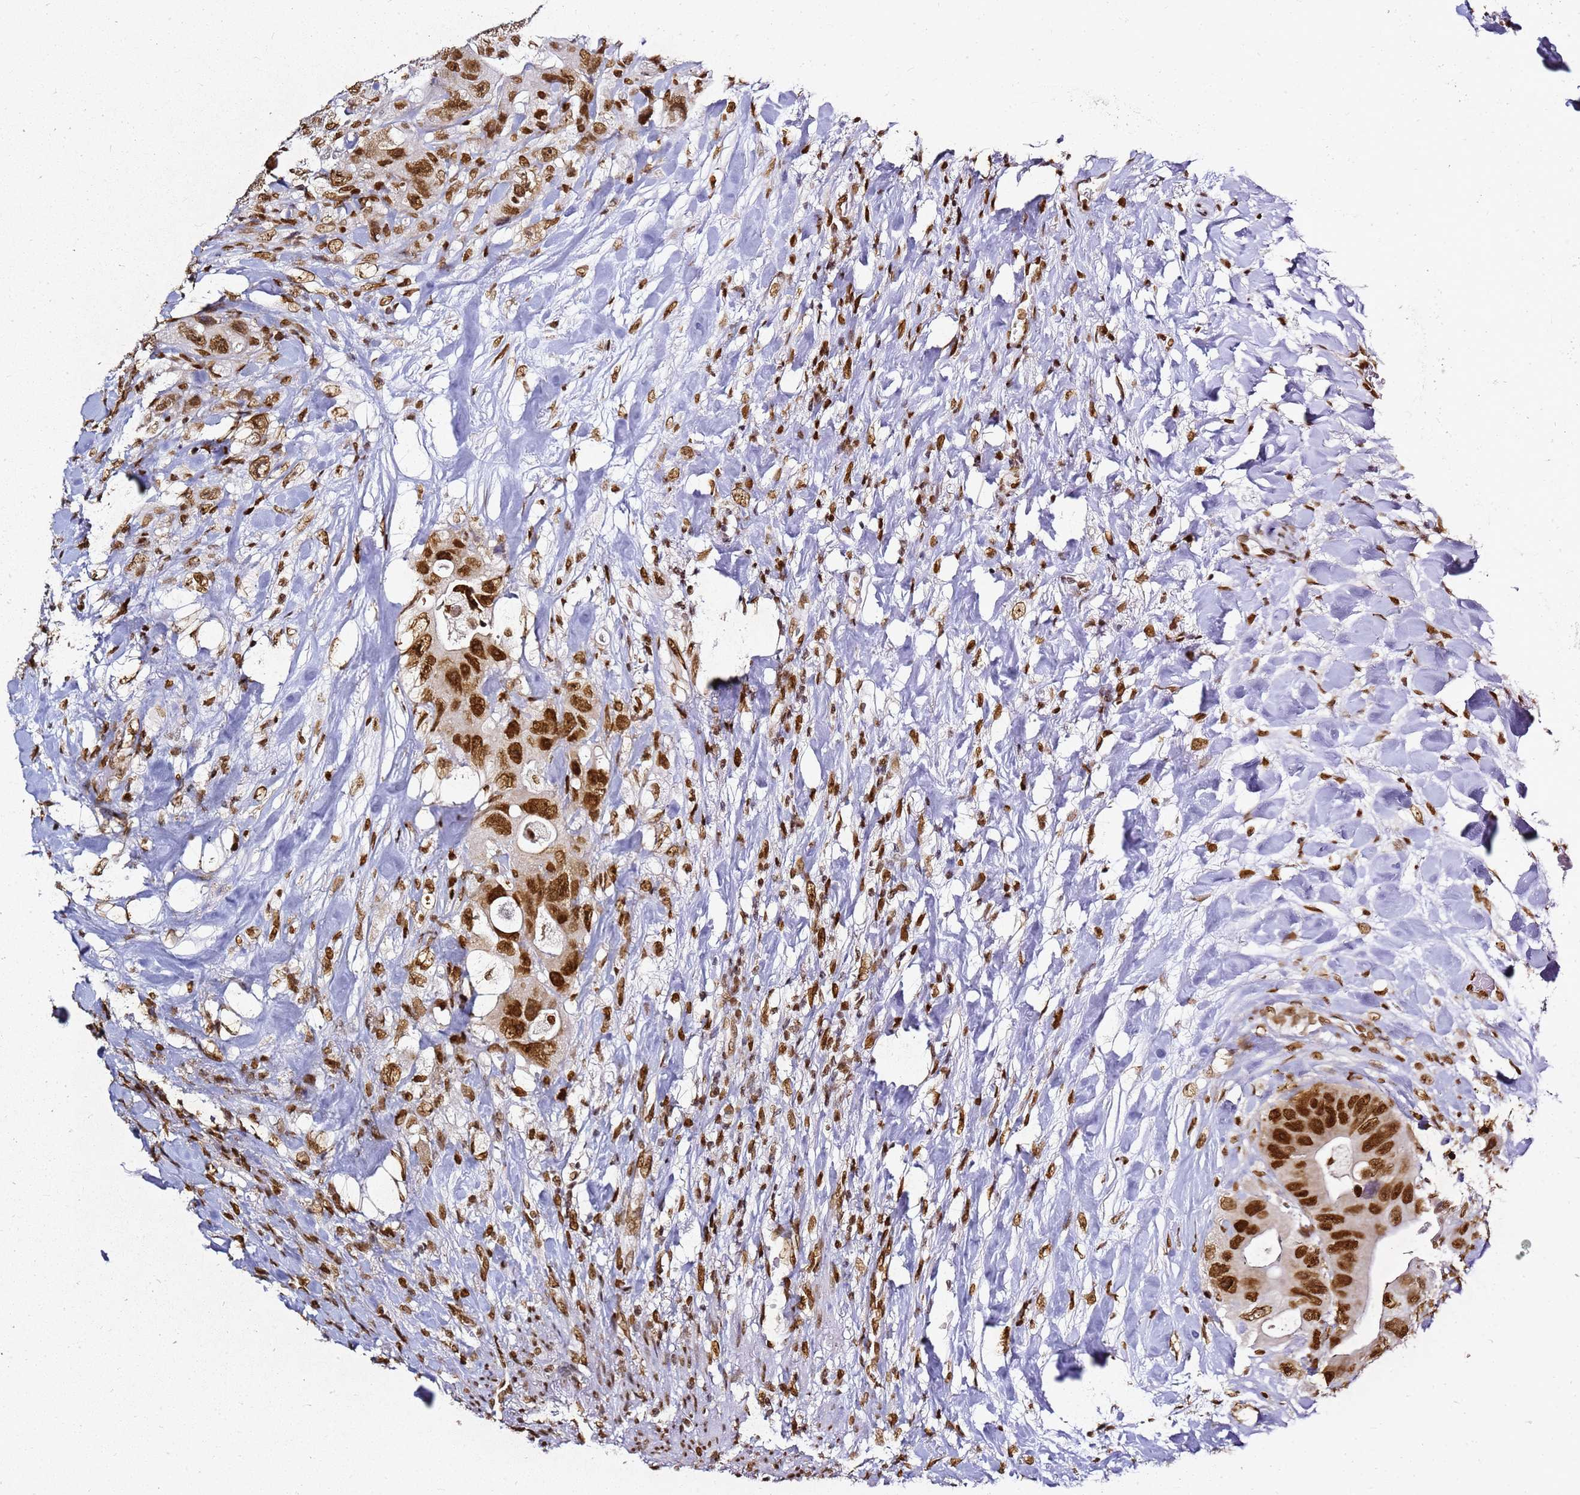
{"staining": {"intensity": "strong", "quantity": ">75%", "location": "nuclear"}, "tissue": "colorectal cancer", "cell_type": "Tumor cells", "image_type": "cancer", "snomed": [{"axis": "morphology", "description": "Adenocarcinoma, NOS"}, {"axis": "topography", "description": "Colon"}], "caption": "Strong nuclear expression is present in about >75% of tumor cells in colorectal cancer (adenocarcinoma). (brown staining indicates protein expression, while blue staining denotes nuclei).", "gene": "APEX1", "patient": {"sex": "female", "age": 46}}